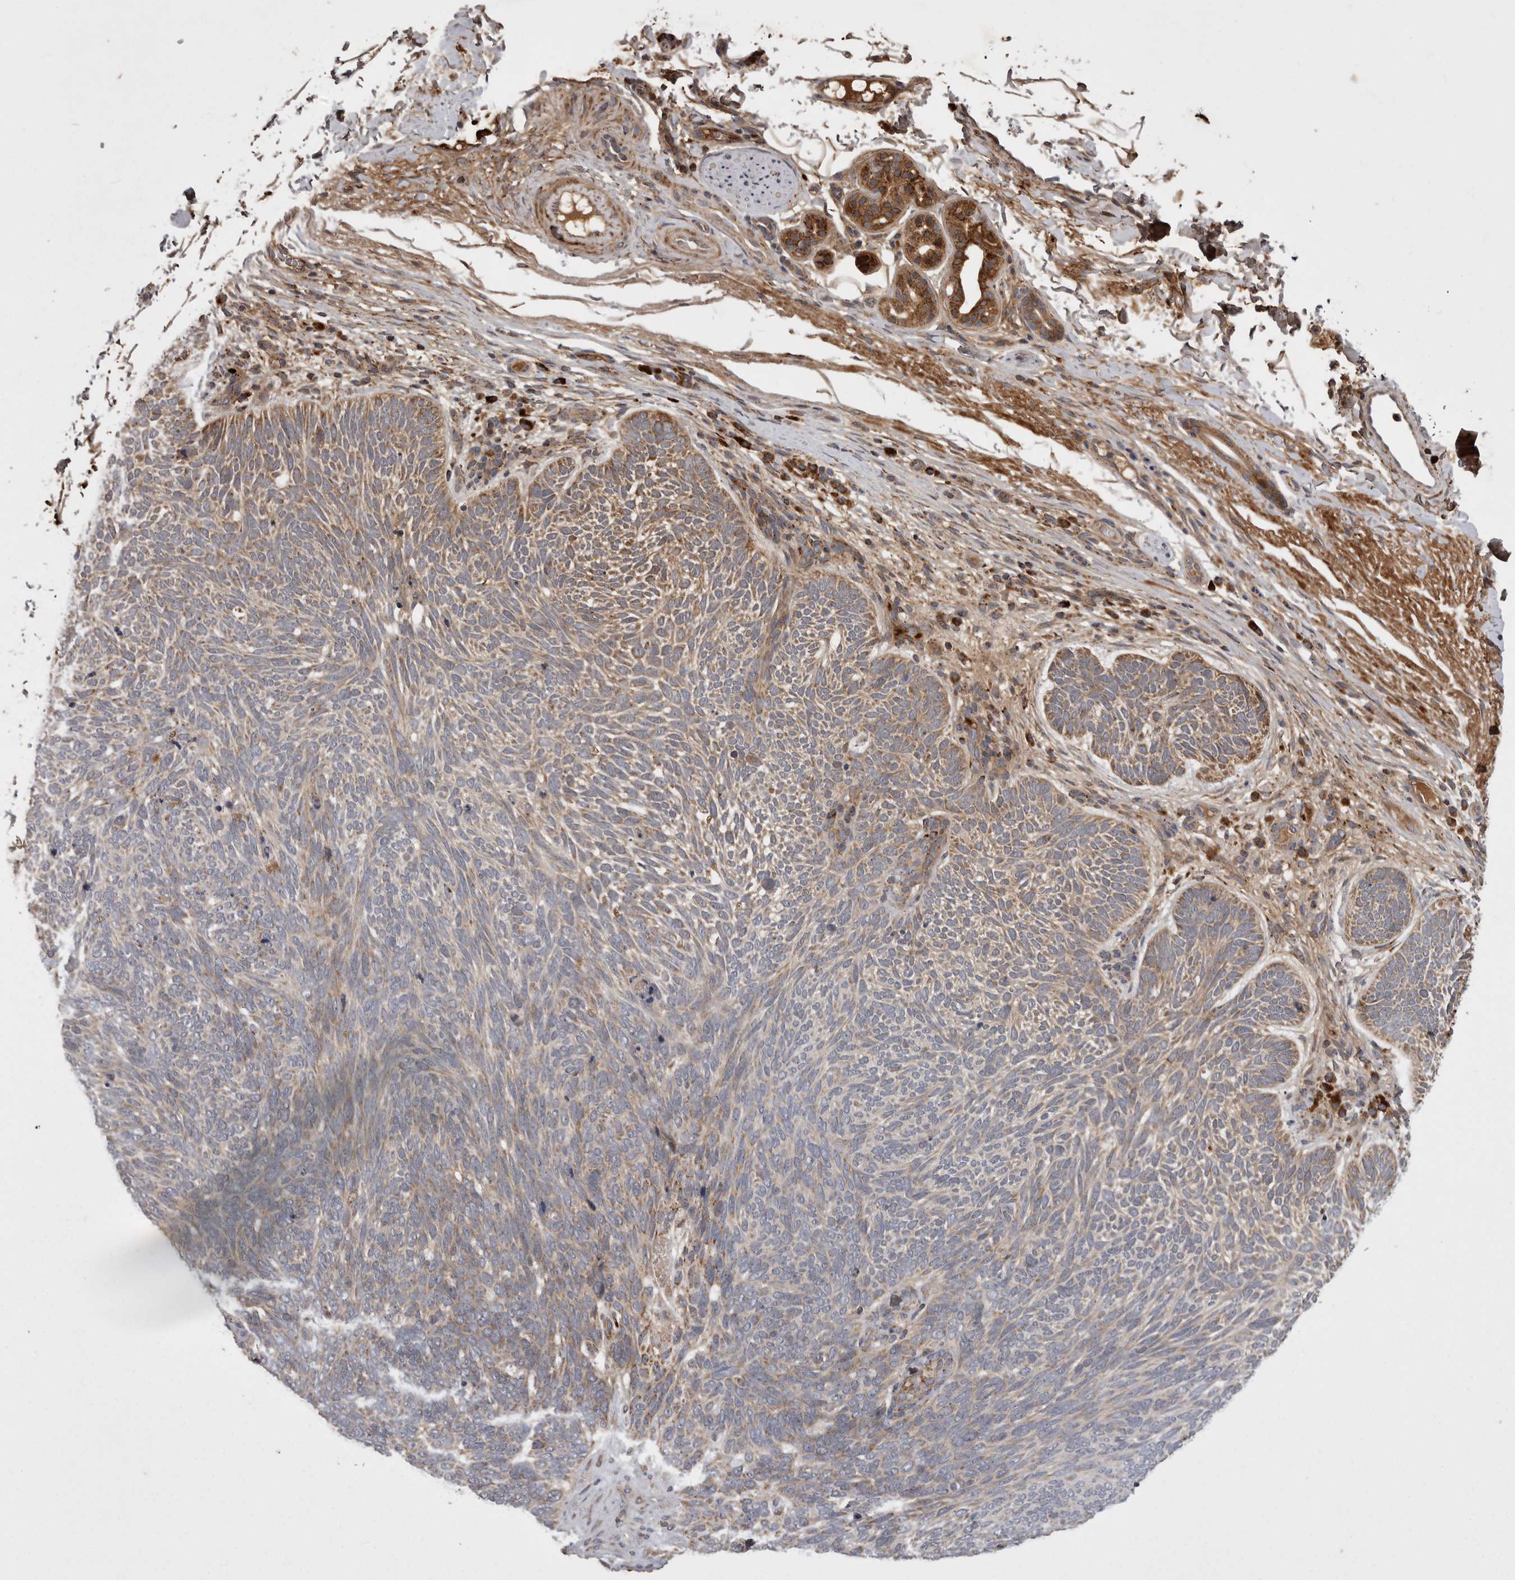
{"staining": {"intensity": "moderate", "quantity": "25%-75%", "location": "cytoplasmic/membranous"}, "tissue": "skin cancer", "cell_type": "Tumor cells", "image_type": "cancer", "snomed": [{"axis": "morphology", "description": "Basal cell carcinoma"}, {"axis": "topography", "description": "Skin"}], "caption": "Basal cell carcinoma (skin) stained for a protein reveals moderate cytoplasmic/membranous positivity in tumor cells.", "gene": "KYAT3", "patient": {"sex": "female", "age": 85}}